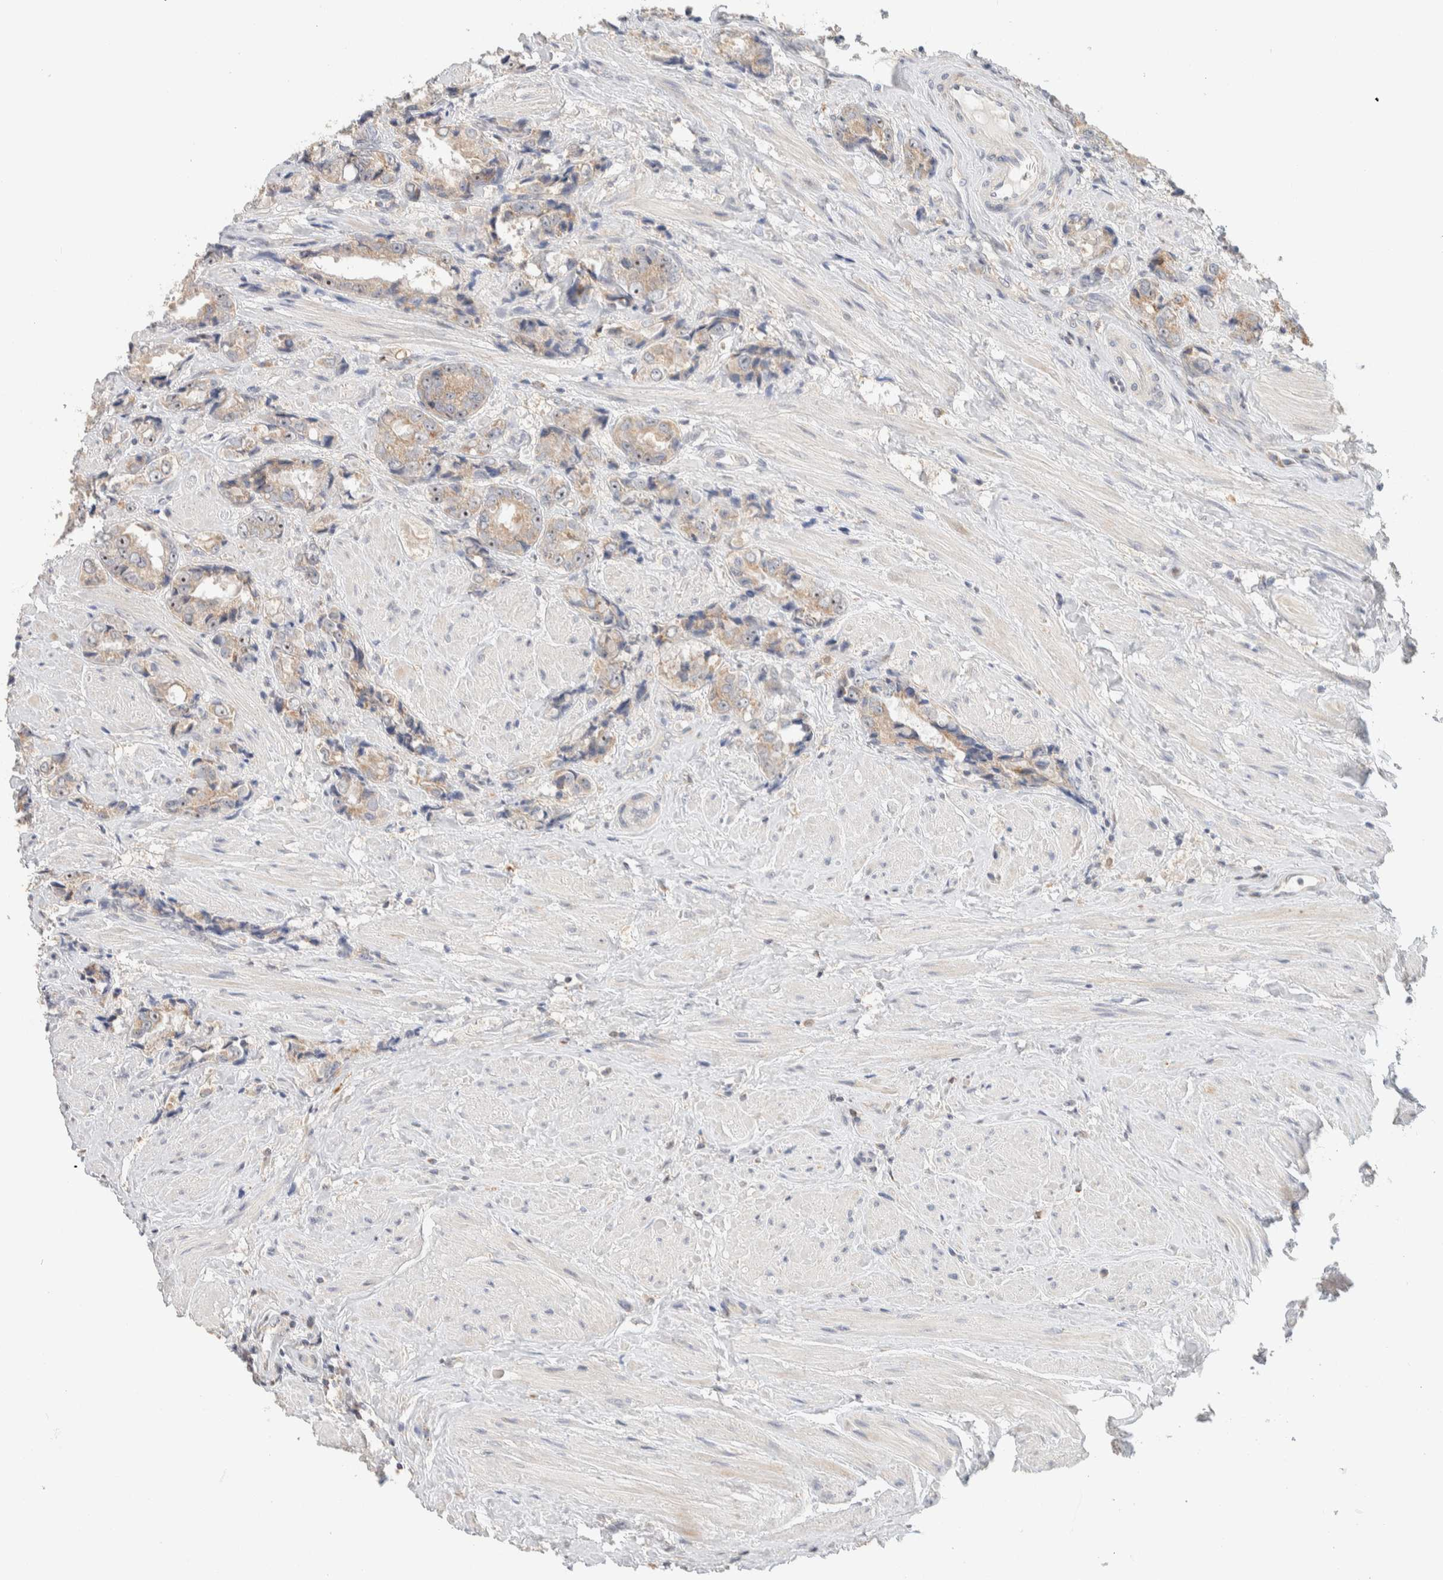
{"staining": {"intensity": "weak", "quantity": "25%-75%", "location": "cytoplasmic/membranous"}, "tissue": "prostate cancer", "cell_type": "Tumor cells", "image_type": "cancer", "snomed": [{"axis": "morphology", "description": "Adenocarcinoma, High grade"}, {"axis": "topography", "description": "Prostate"}], "caption": "The immunohistochemical stain highlights weak cytoplasmic/membranous expression in tumor cells of prostate cancer (adenocarcinoma (high-grade)) tissue. (Stains: DAB in brown, nuclei in blue, Microscopy: brightfield microscopy at high magnification).", "gene": "HDHD3", "patient": {"sex": "male", "age": 61}}